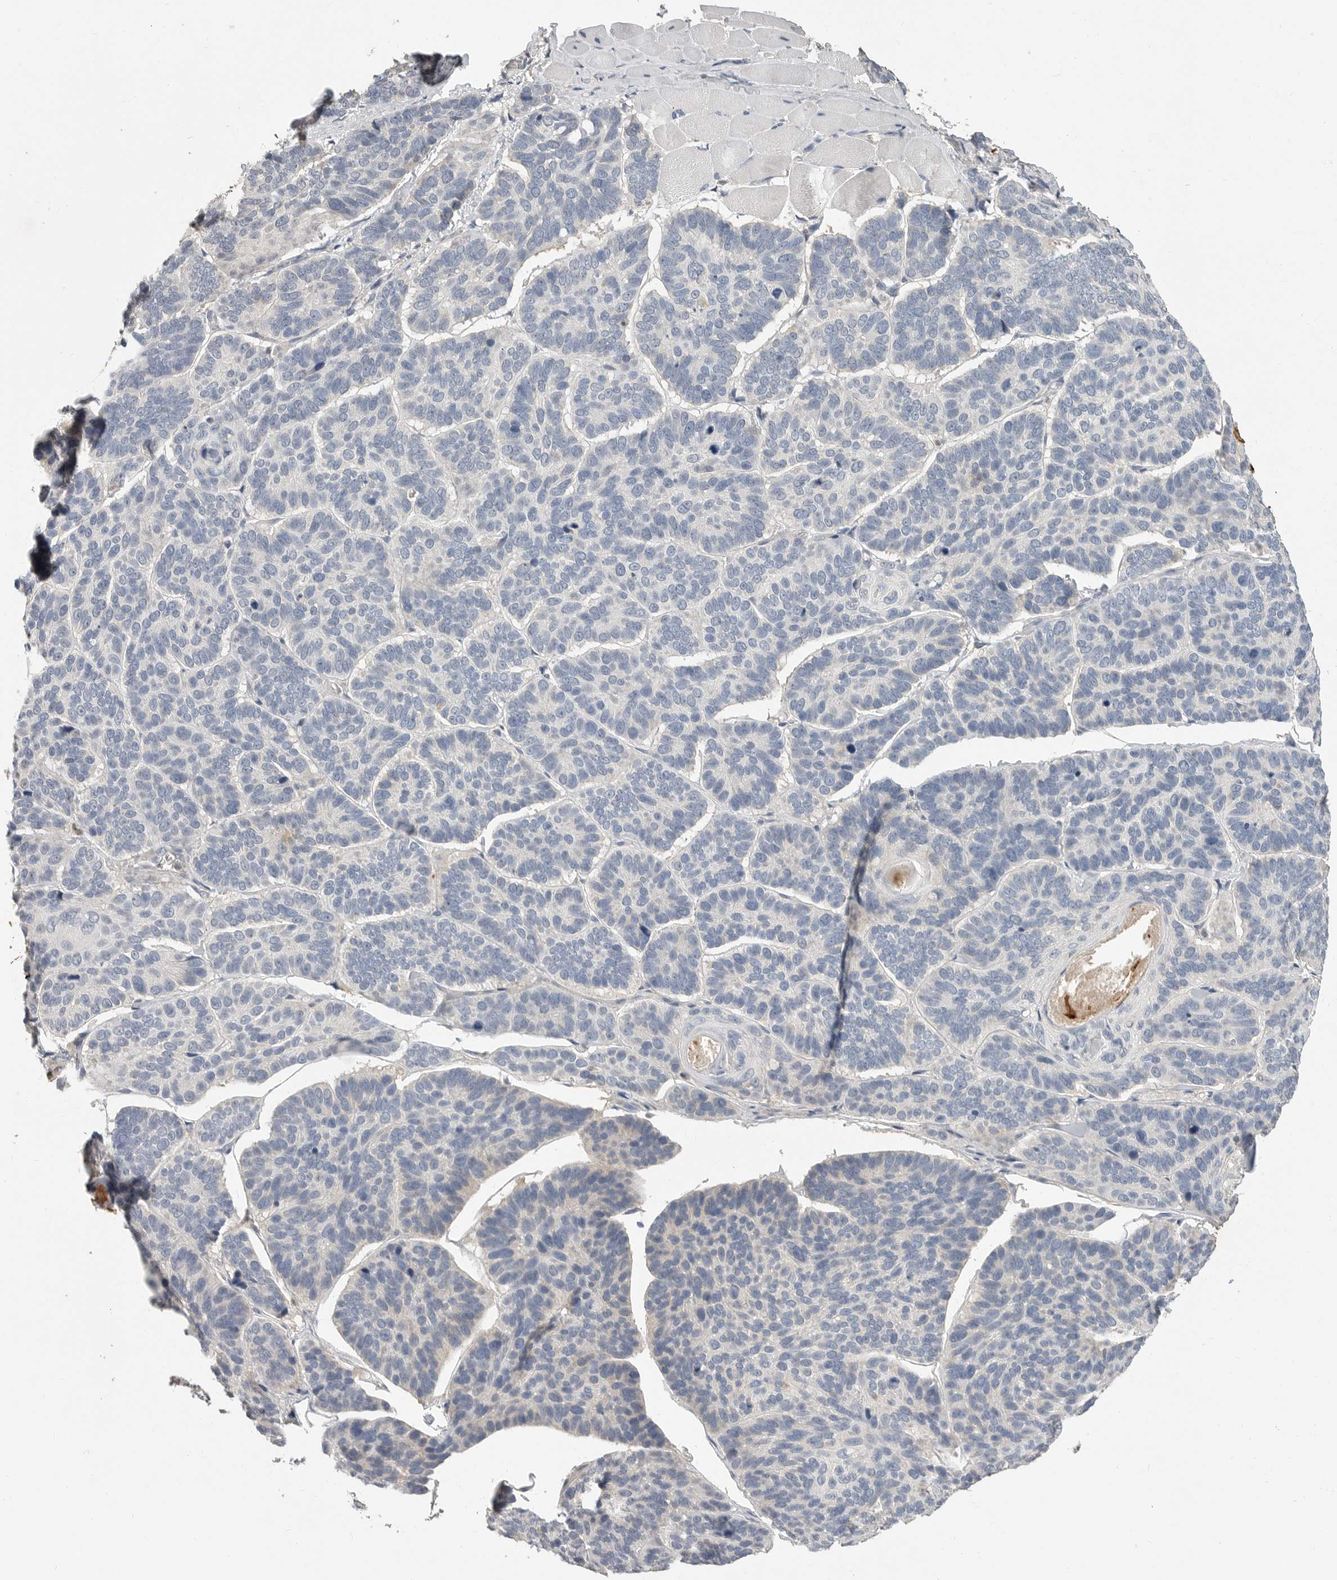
{"staining": {"intensity": "negative", "quantity": "none", "location": "none"}, "tissue": "skin cancer", "cell_type": "Tumor cells", "image_type": "cancer", "snomed": [{"axis": "morphology", "description": "Basal cell carcinoma"}, {"axis": "topography", "description": "Skin"}], "caption": "Immunohistochemistry micrograph of neoplastic tissue: basal cell carcinoma (skin) stained with DAB (3,3'-diaminobenzidine) displays no significant protein positivity in tumor cells.", "gene": "LTBR", "patient": {"sex": "male", "age": 62}}